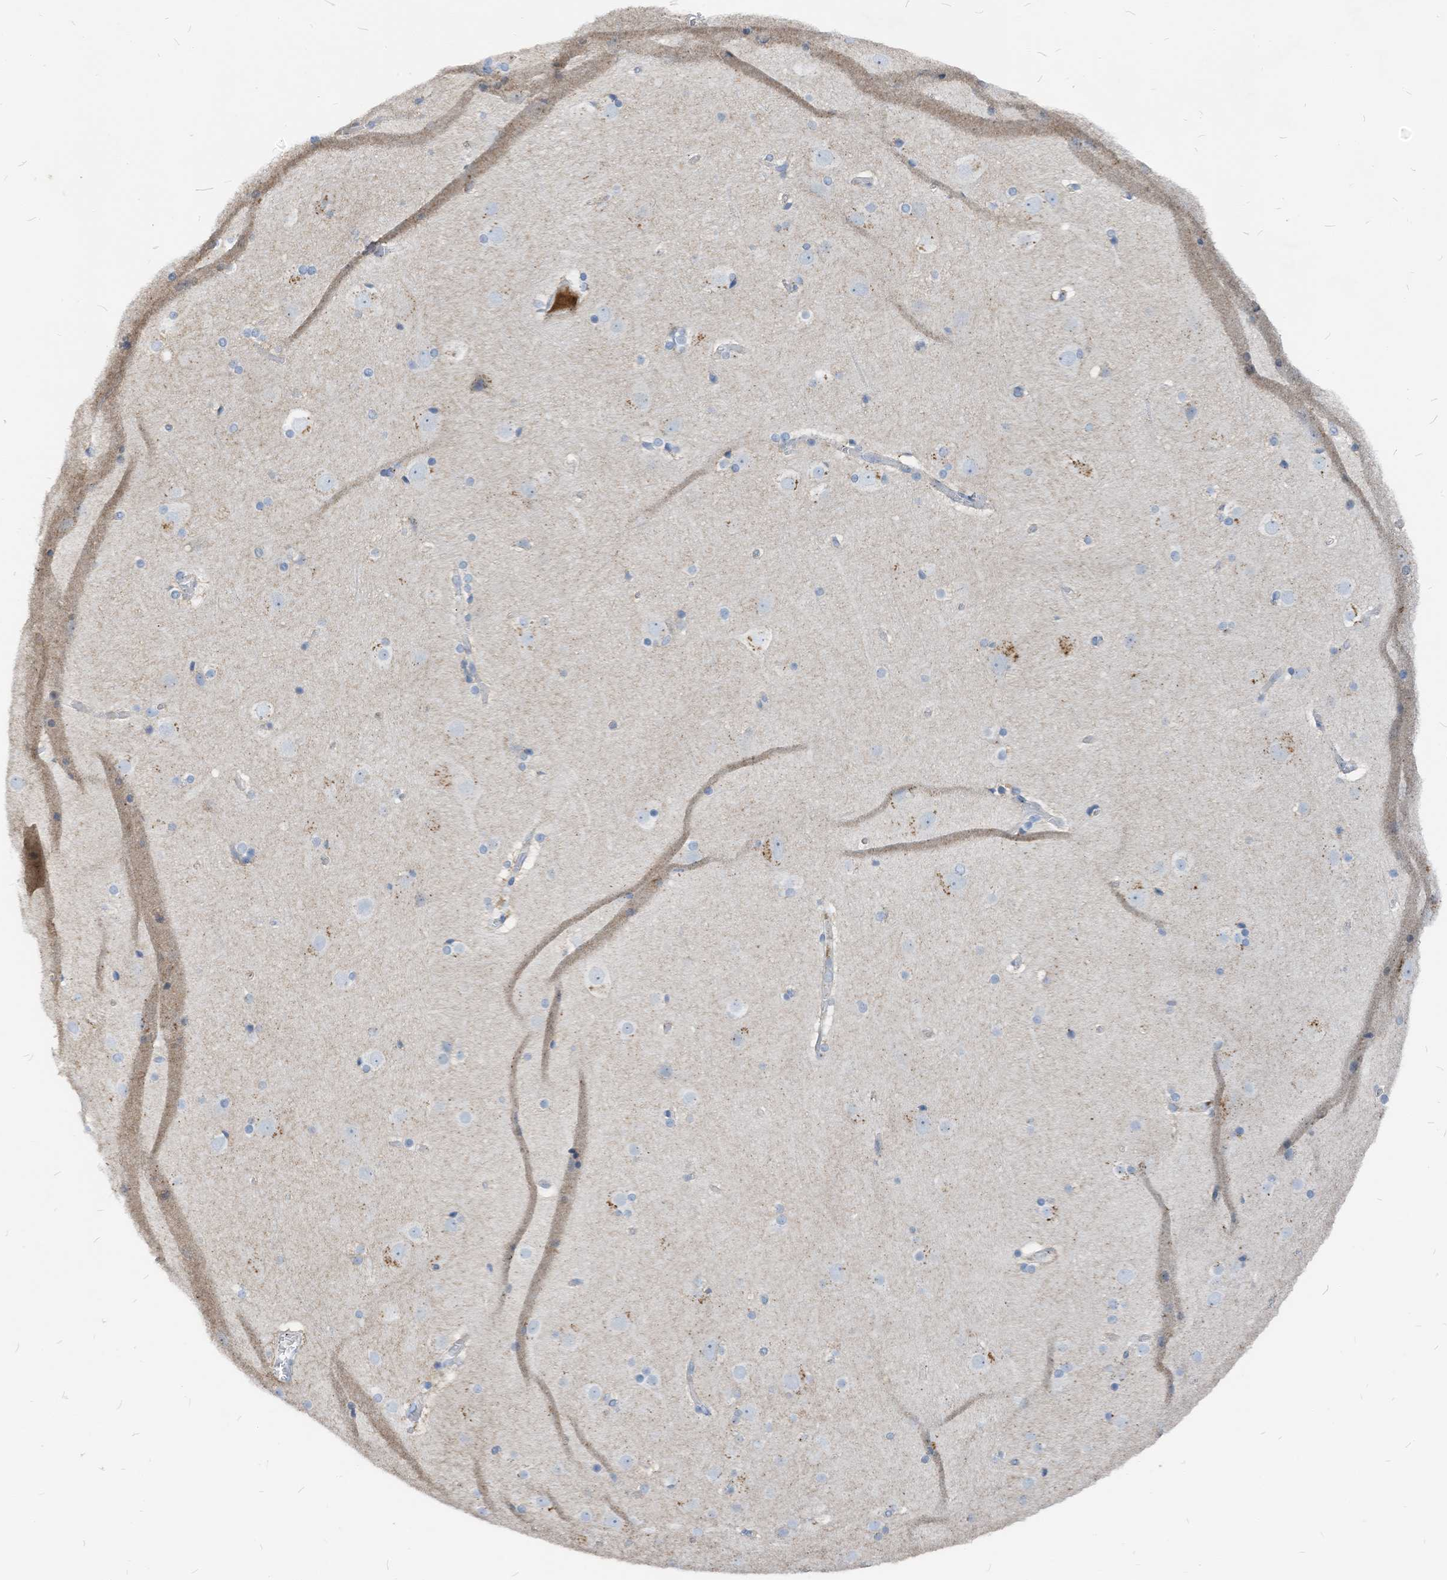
{"staining": {"intensity": "negative", "quantity": "none", "location": "none"}, "tissue": "cerebral cortex", "cell_type": "Endothelial cells", "image_type": "normal", "snomed": [{"axis": "morphology", "description": "Normal tissue, NOS"}, {"axis": "topography", "description": "Cerebral cortex"}], "caption": "Immunohistochemistry (IHC) of unremarkable human cerebral cortex reveals no expression in endothelial cells.", "gene": "CHMP2B", "patient": {"sex": "male", "age": 57}}